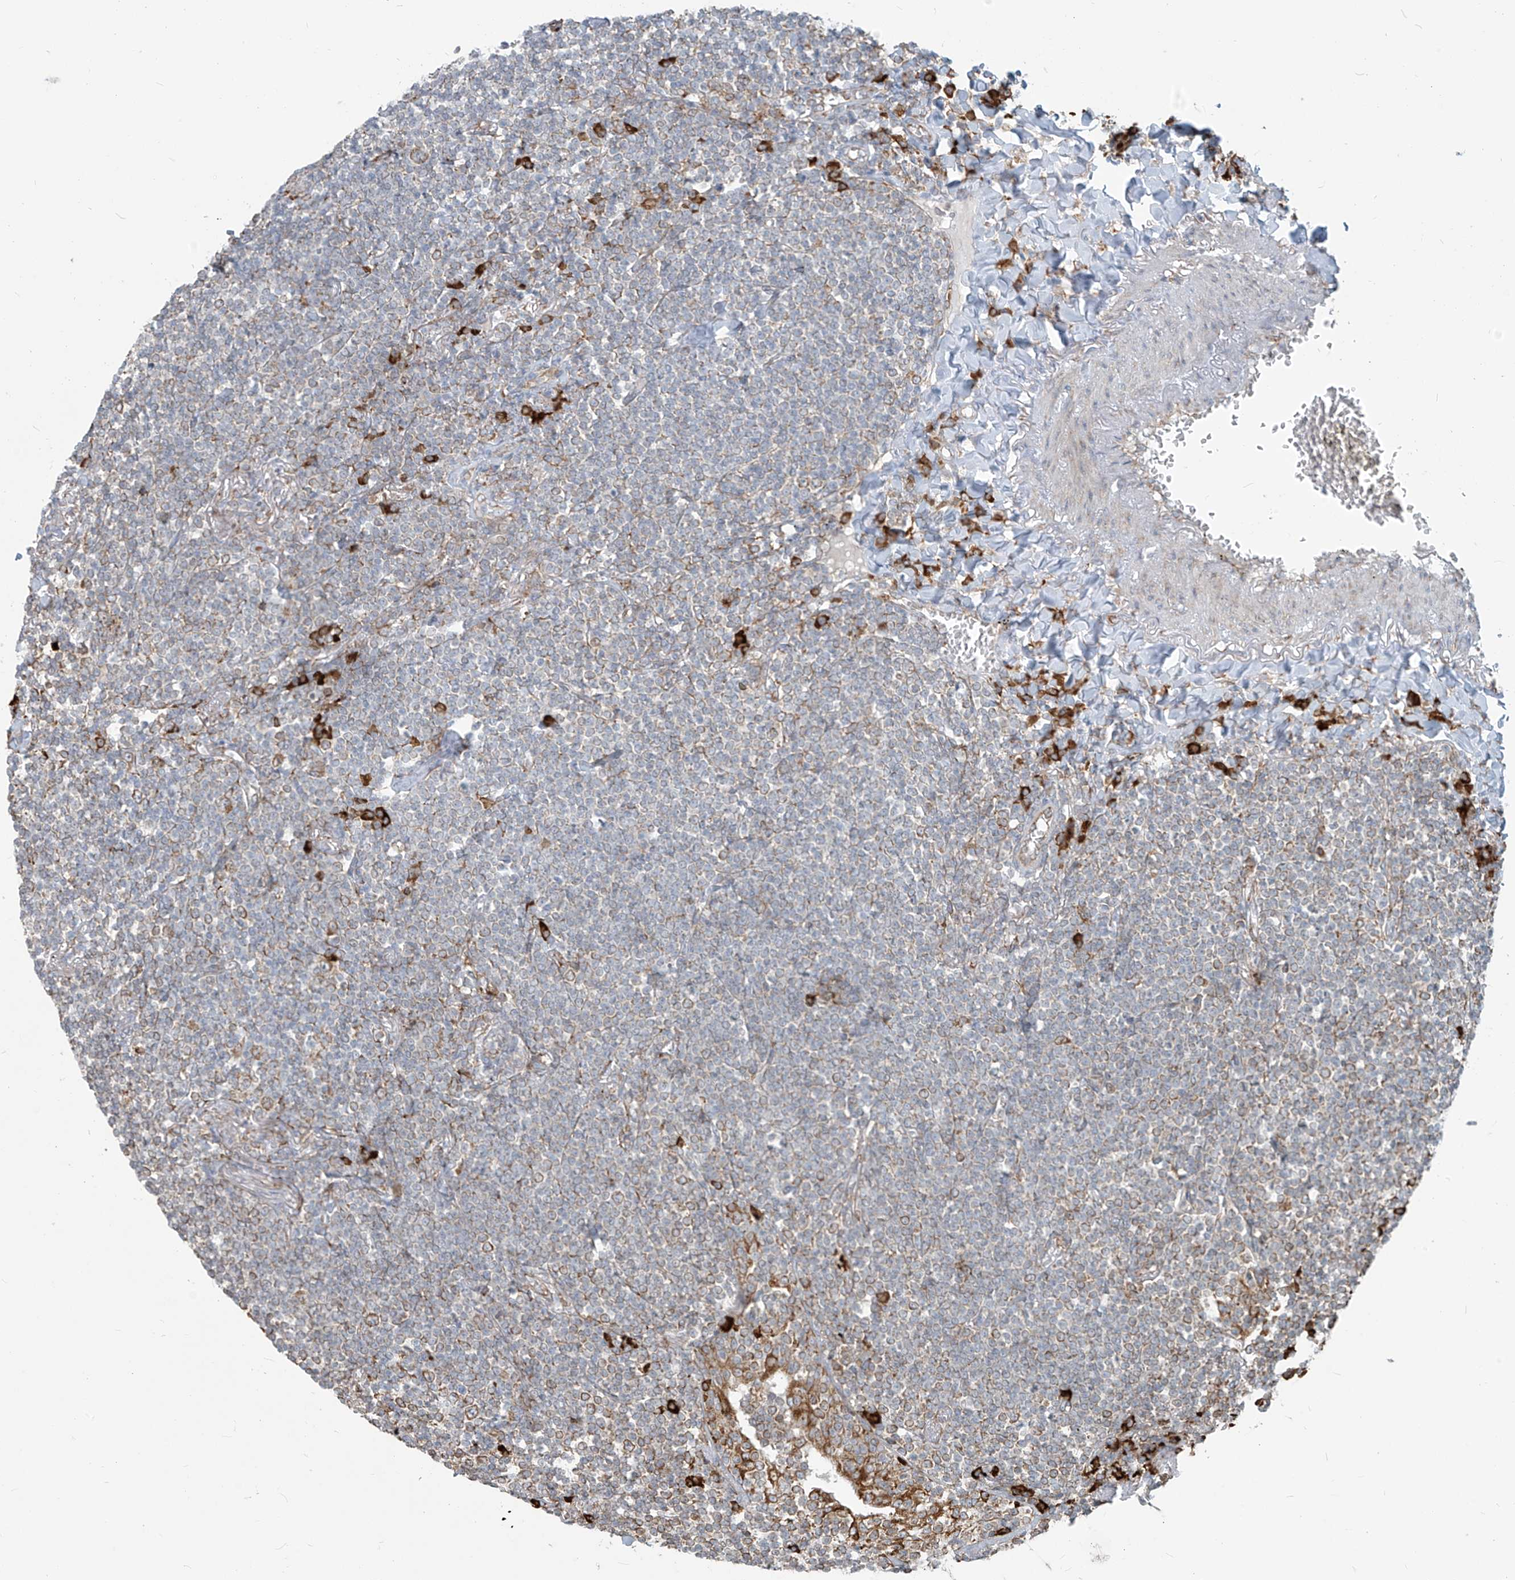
{"staining": {"intensity": "weak", "quantity": "25%-75%", "location": "cytoplasmic/membranous"}, "tissue": "lymphoma", "cell_type": "Tumor cells", "image_type": "cancer", "snomed": [{"axis": "morphology", "description": "Malignant lymphoma, non-Hodgkin's type, Low grade"}, {"axis": "topography", "description": "Lung"}], "caption": "High-magnification brightfield microscopy of lymphoma stained with DAB (brown) and counterstained with hematoxylin (blue). tumor cells exhibit weak cytoplasmic/membranous expression is present in about25%-75% of cells.", "gene": "KATNIP", "patient": {"sex": "female", "age": 71}}